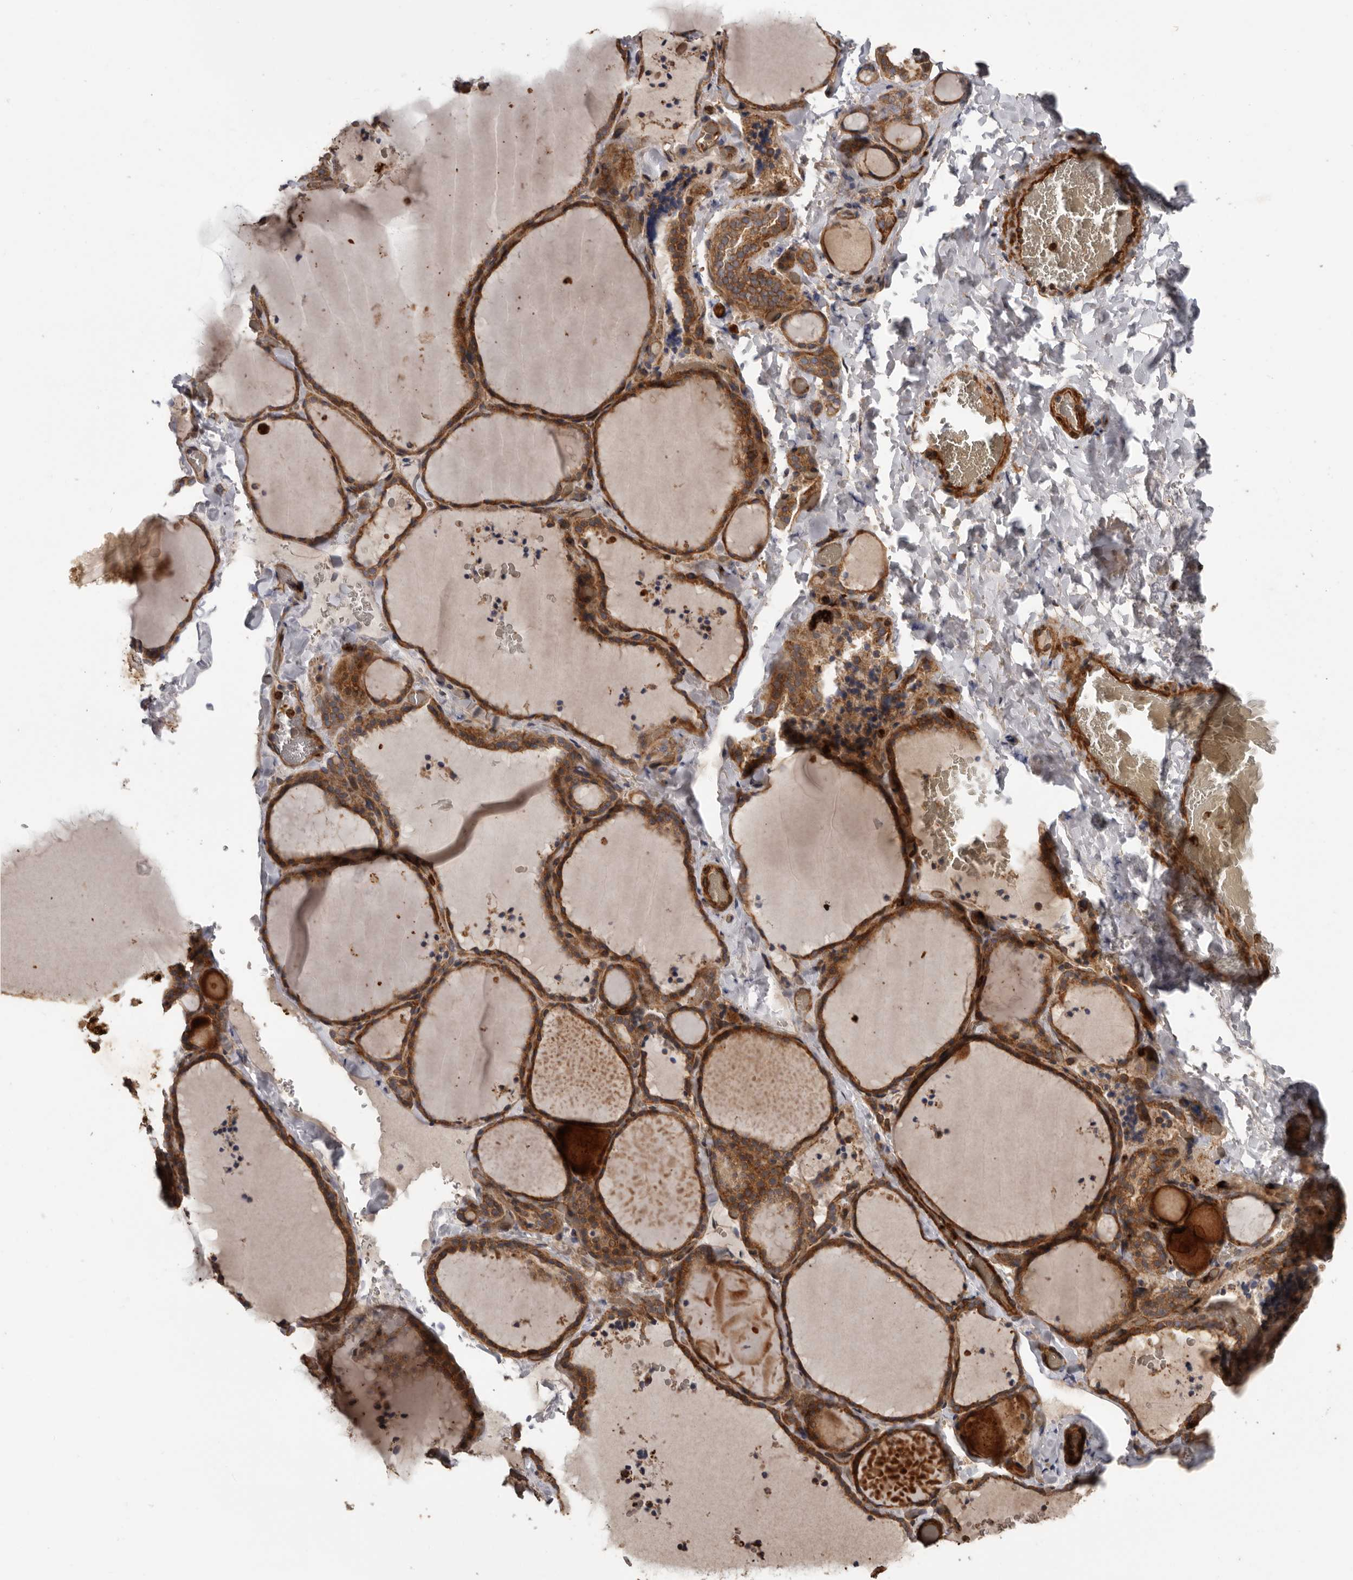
{"staining": {"intensity": "moderate", "quantity": ">75%", "location": "cytoplasmic/membranous"}, "tissue": "thyroid gland", "cell_type": "Glandular cells", "image_type": "normal", "snomed": [{"axis": "morphology", "description": "Normal tissue, NOS"}, {"axis": "topography", "description": "Thyroid gland"}], "caption": "Immunohistochemistry (IHC) histopathology image of unremarkable human thyroid gland stained for a protein (brown), which displays medium levels of moderate cytoplasmic/membranous expression in approximately >75% of glandular cells.", "gene": "ARHGEF5", "patient": {"sex": "female", "age": 22}}